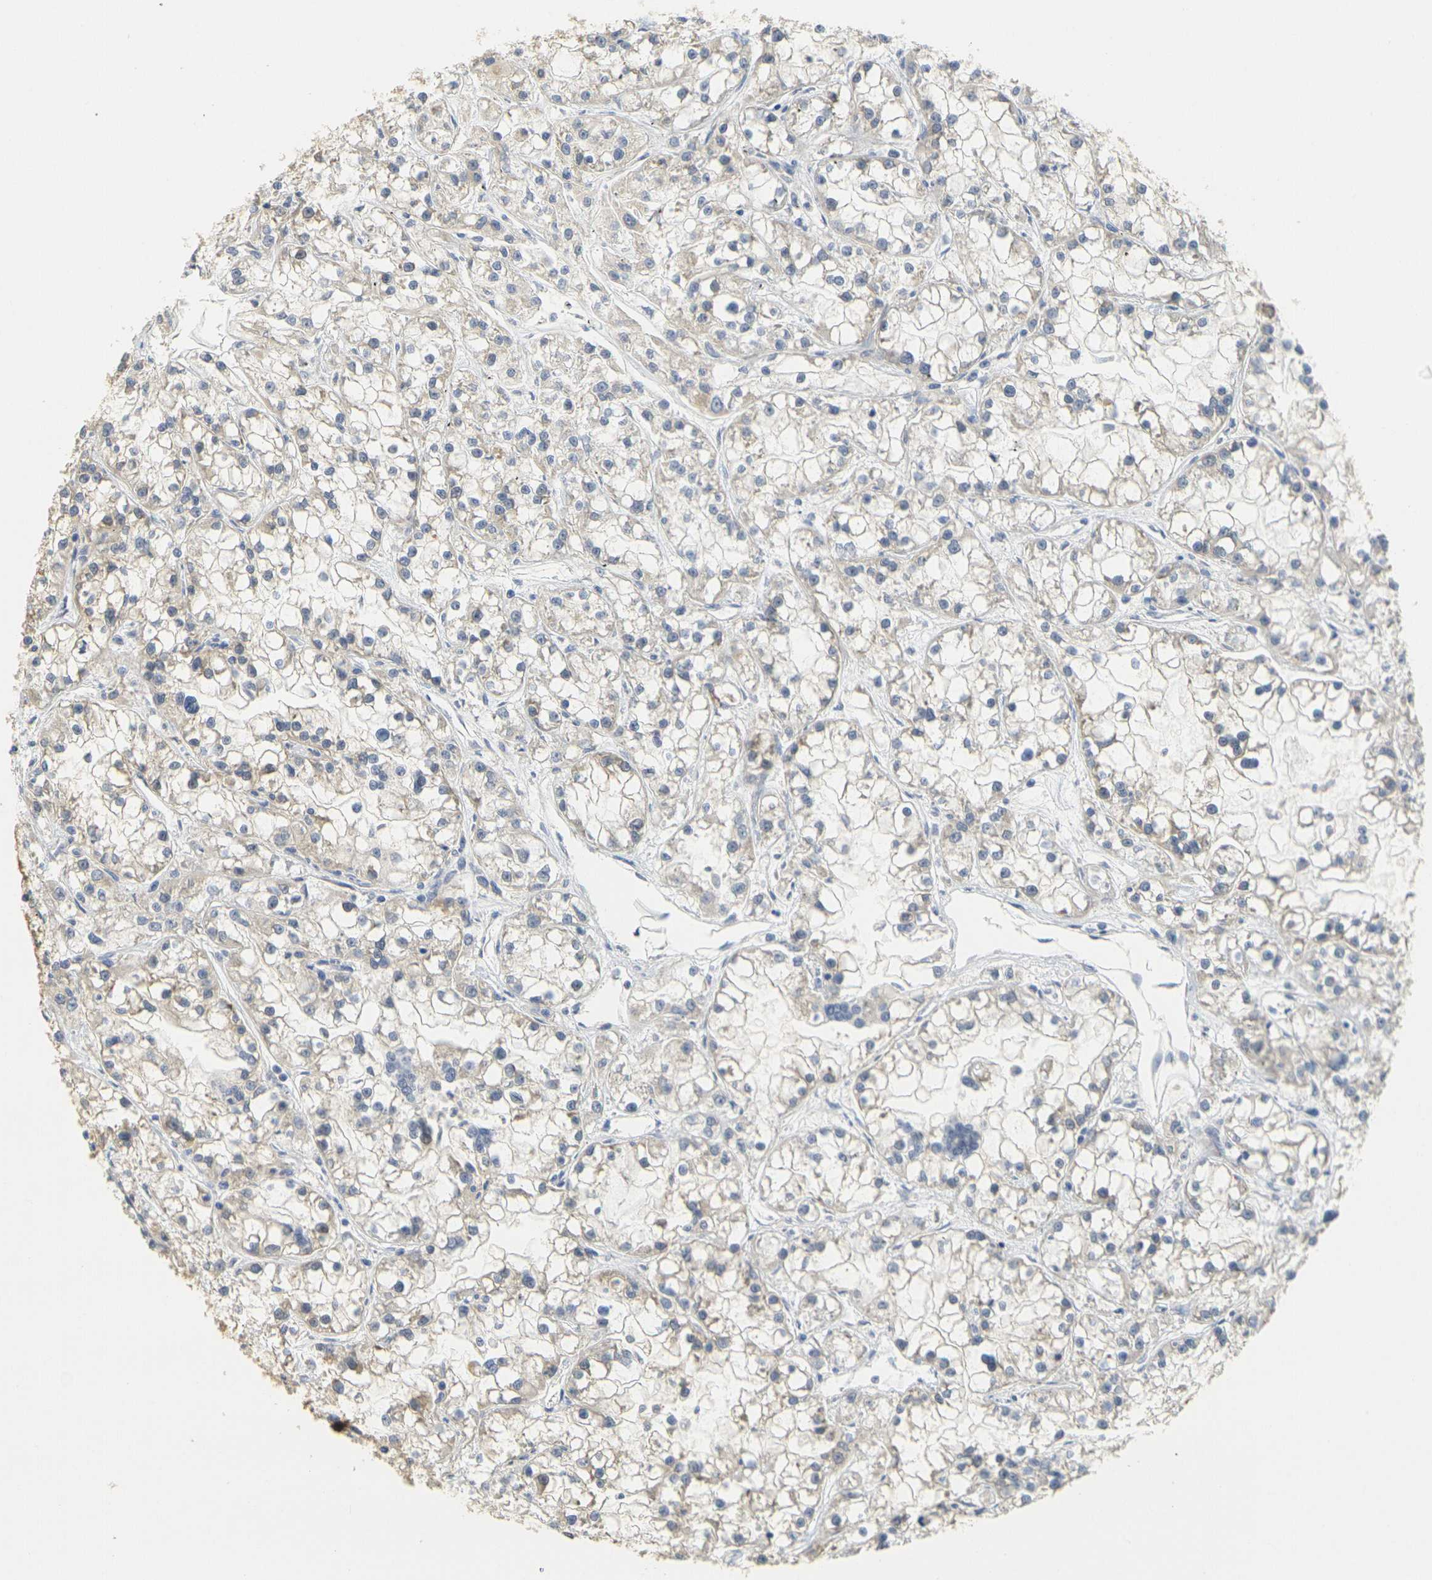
{"staining": {"intensity": "negative", "quantity": "none", "location": "none"}, "tissue": "renal cancer", "cell_type": "Tumor cells", "image_type": "cancer", "snomed": [{"axis": "morphology", "description": "Adenocarcinoma, NOS"}, {"axis": "topography", "description": "Kidney"}], "caption": "An image of human renal adenocarcinoma is negative for staining in tumor cells.", "gene": "GDAP1", "patient": {"sex": "female", "age": 52}}